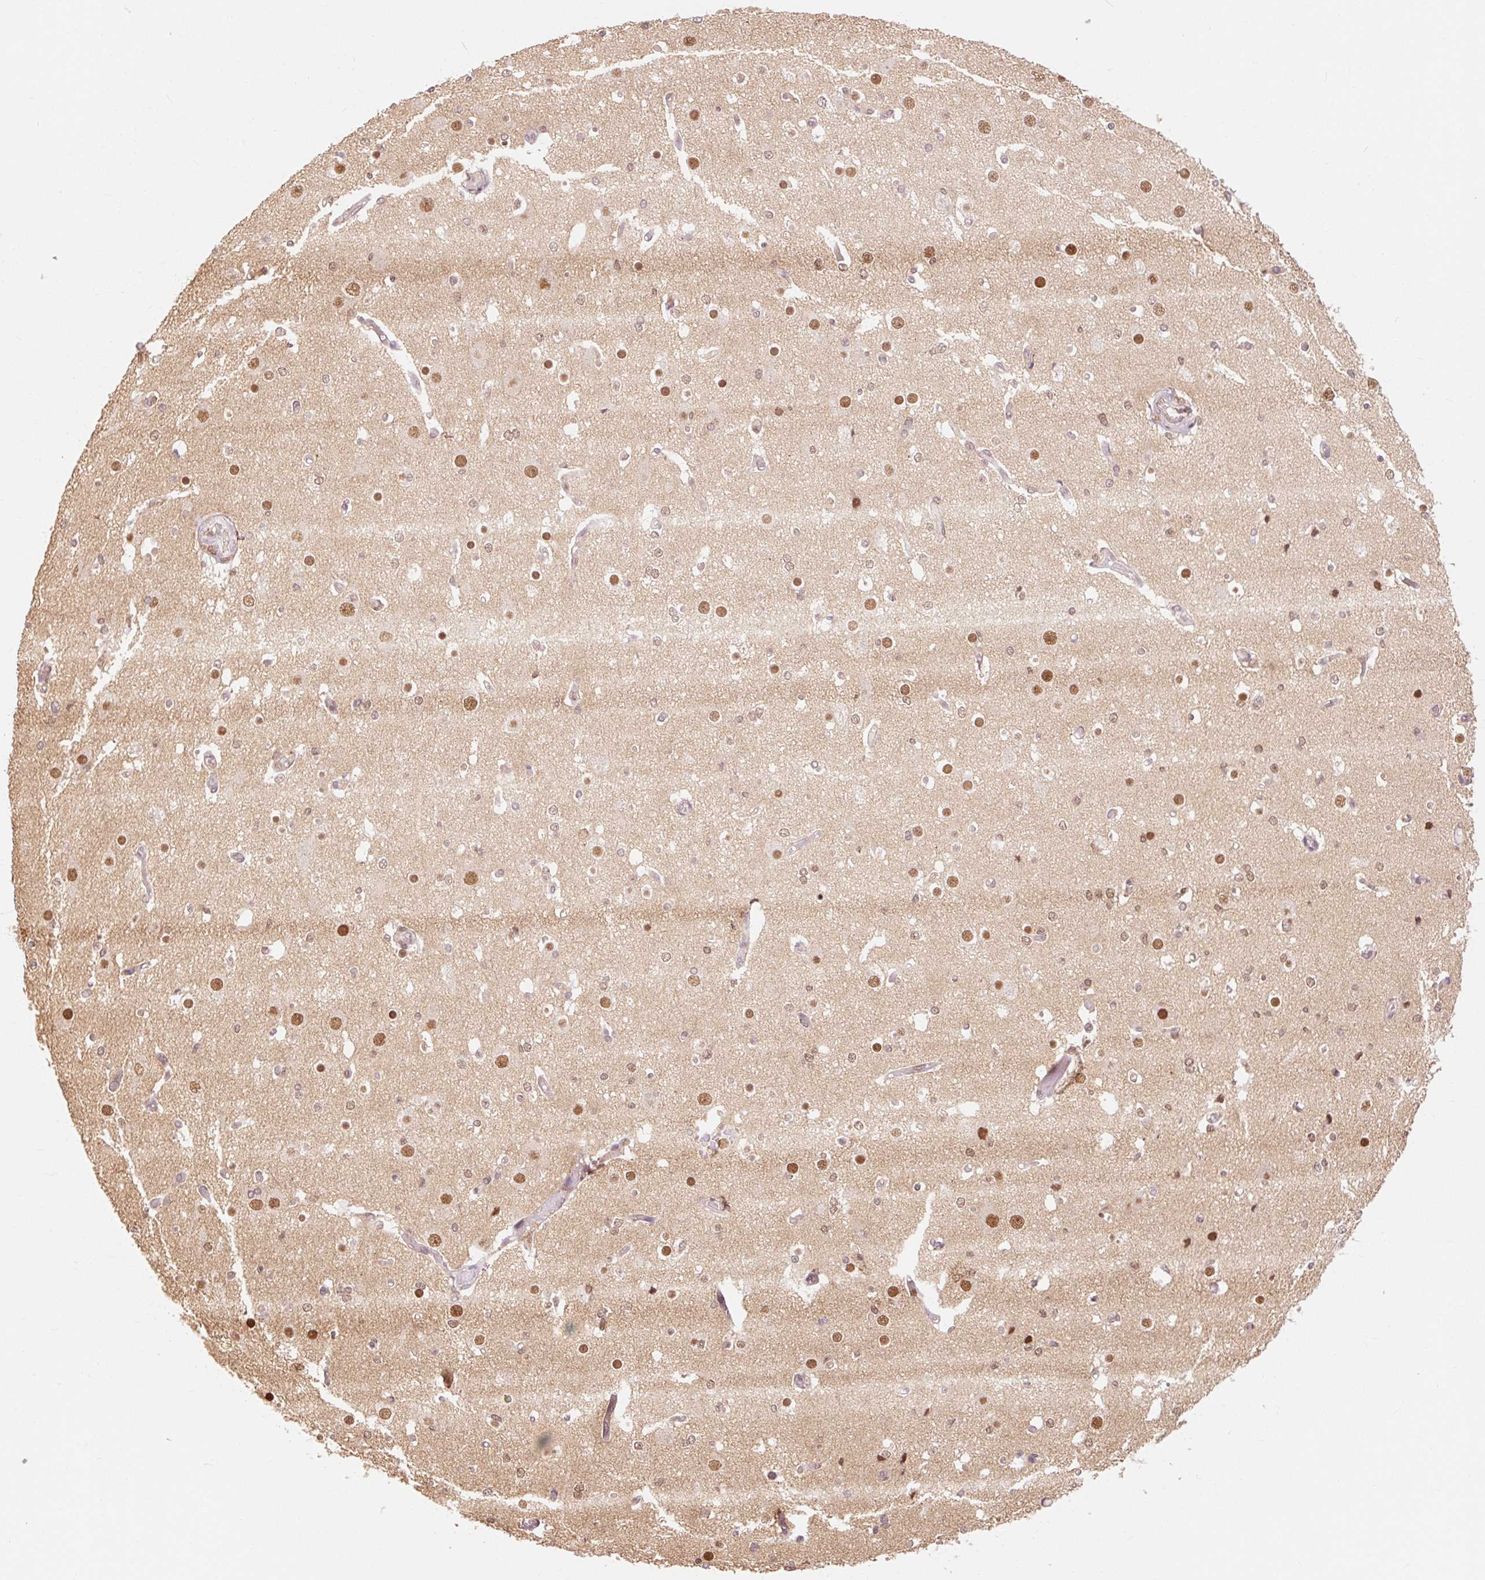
{"staining": {"intensity": "negative", "quantity": "none", "location": "none"}, "tissue": "cerebral cortex", "cell_type": "Endothelial cells", "image_type": "normal", "snomed": [{"axis": "morphology", "description": "Normal tissue, NOS"}, {"axis": "morphology", "description": "Inflammation, NOS"}, {"axis": "topography", "description": "Cerebral cortex"}], "caption": "A high-resolution histopathology image shows immunohistochemistry (IHC) staining of benign cerebral cortex, which shows no significant staining in endothelial cells.", "gene": "CSTF1", "patient": {"sex": "male", "age": 6}}